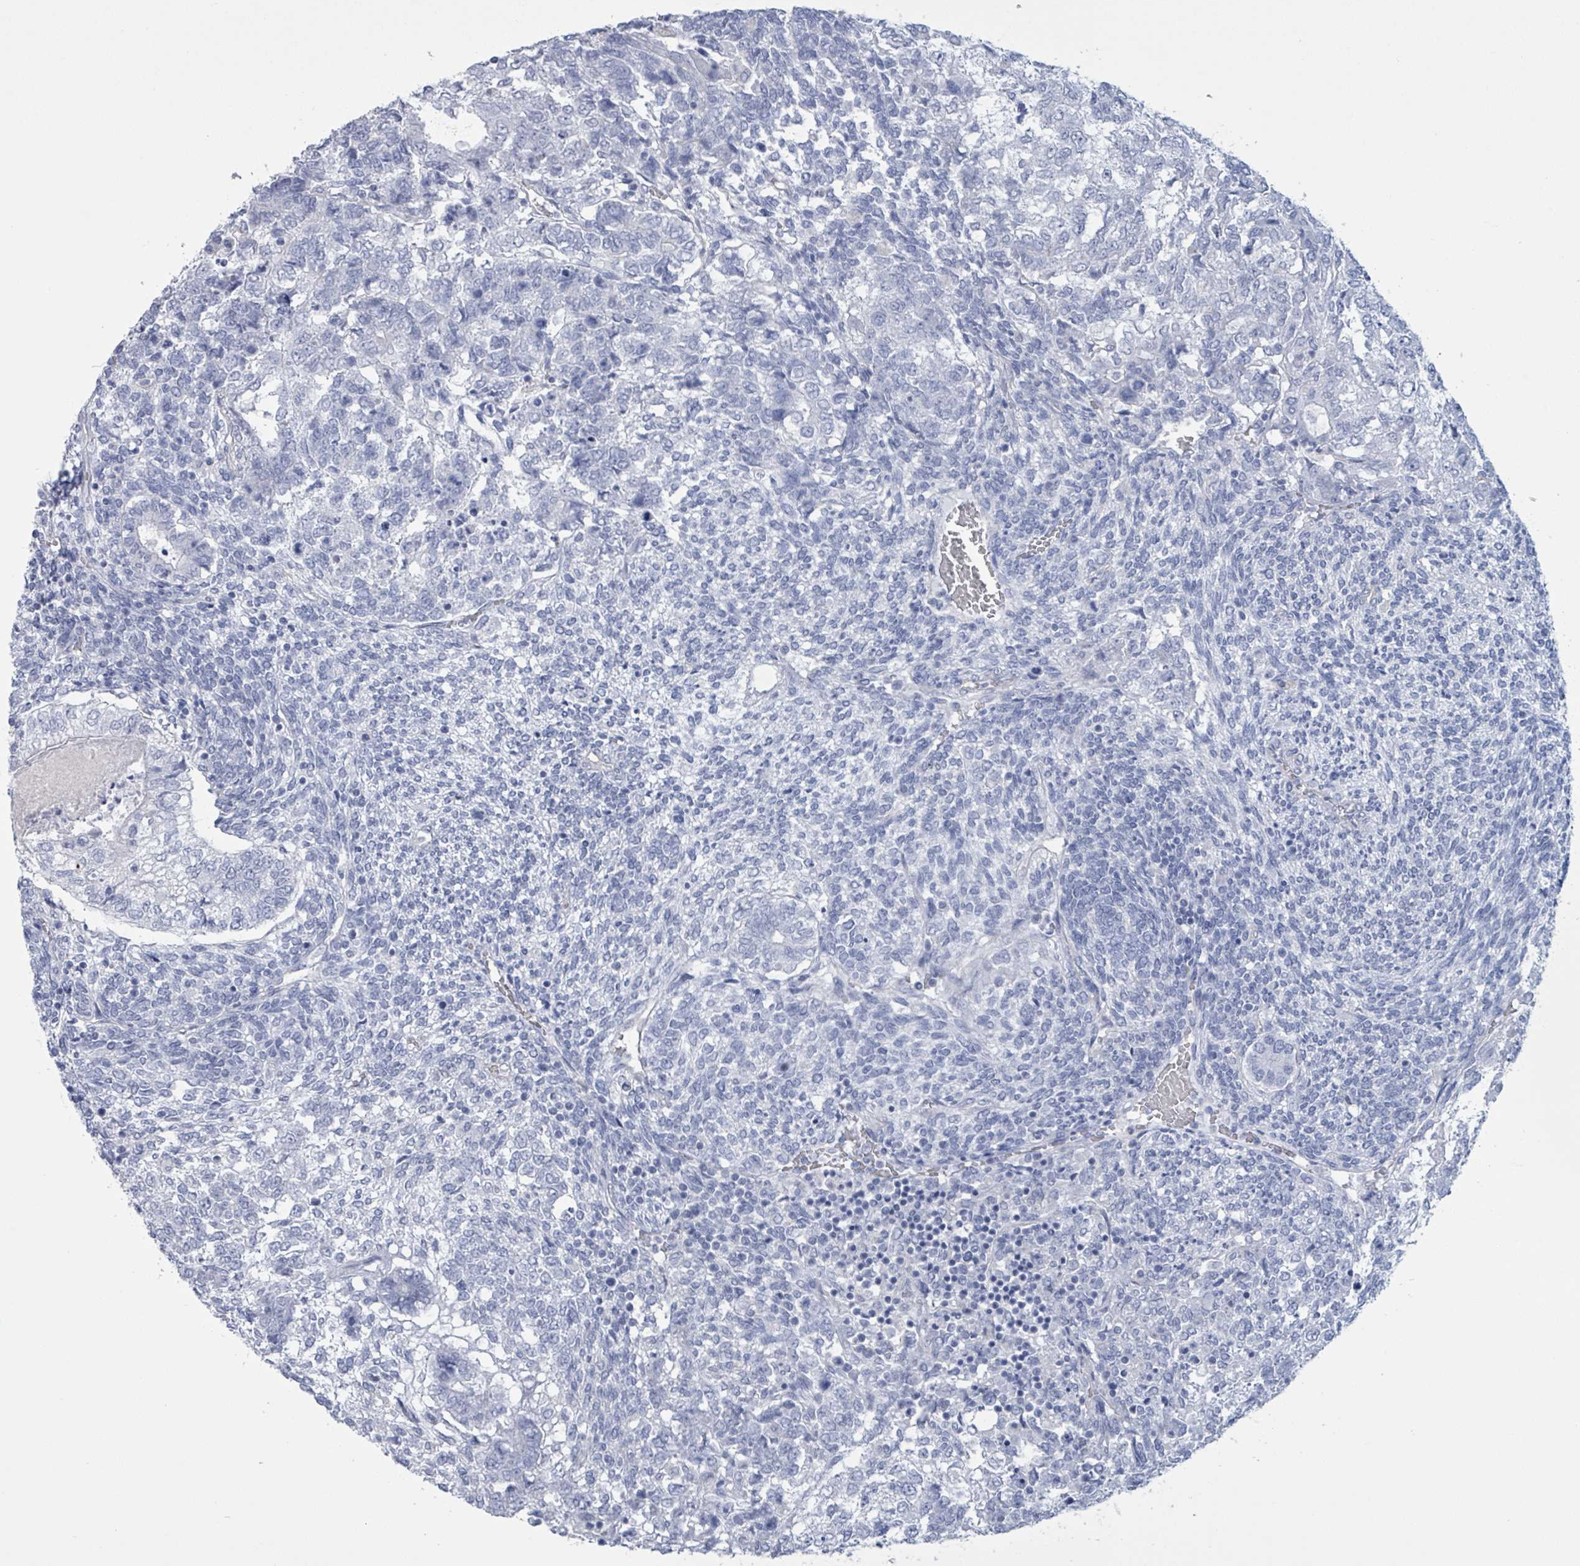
{"staining": {"intensity": "negative", "quantity": "none", "location": "none"}, "tissue": "testis cancer", "cell_type": "Tumor cells", "image_type": "cancer", "snomed": [{"axis": "morphology", "description": "Carcinoma, Embryonal, NOS"}, {"axis": "topography", "description": "Testis"}], "caption": "A histopathology image of testis cancer stained for a protein shows no brown staining in tumor cells.", "gene": "CT45A5", "patient": {"sex": "male", "age": 23}}